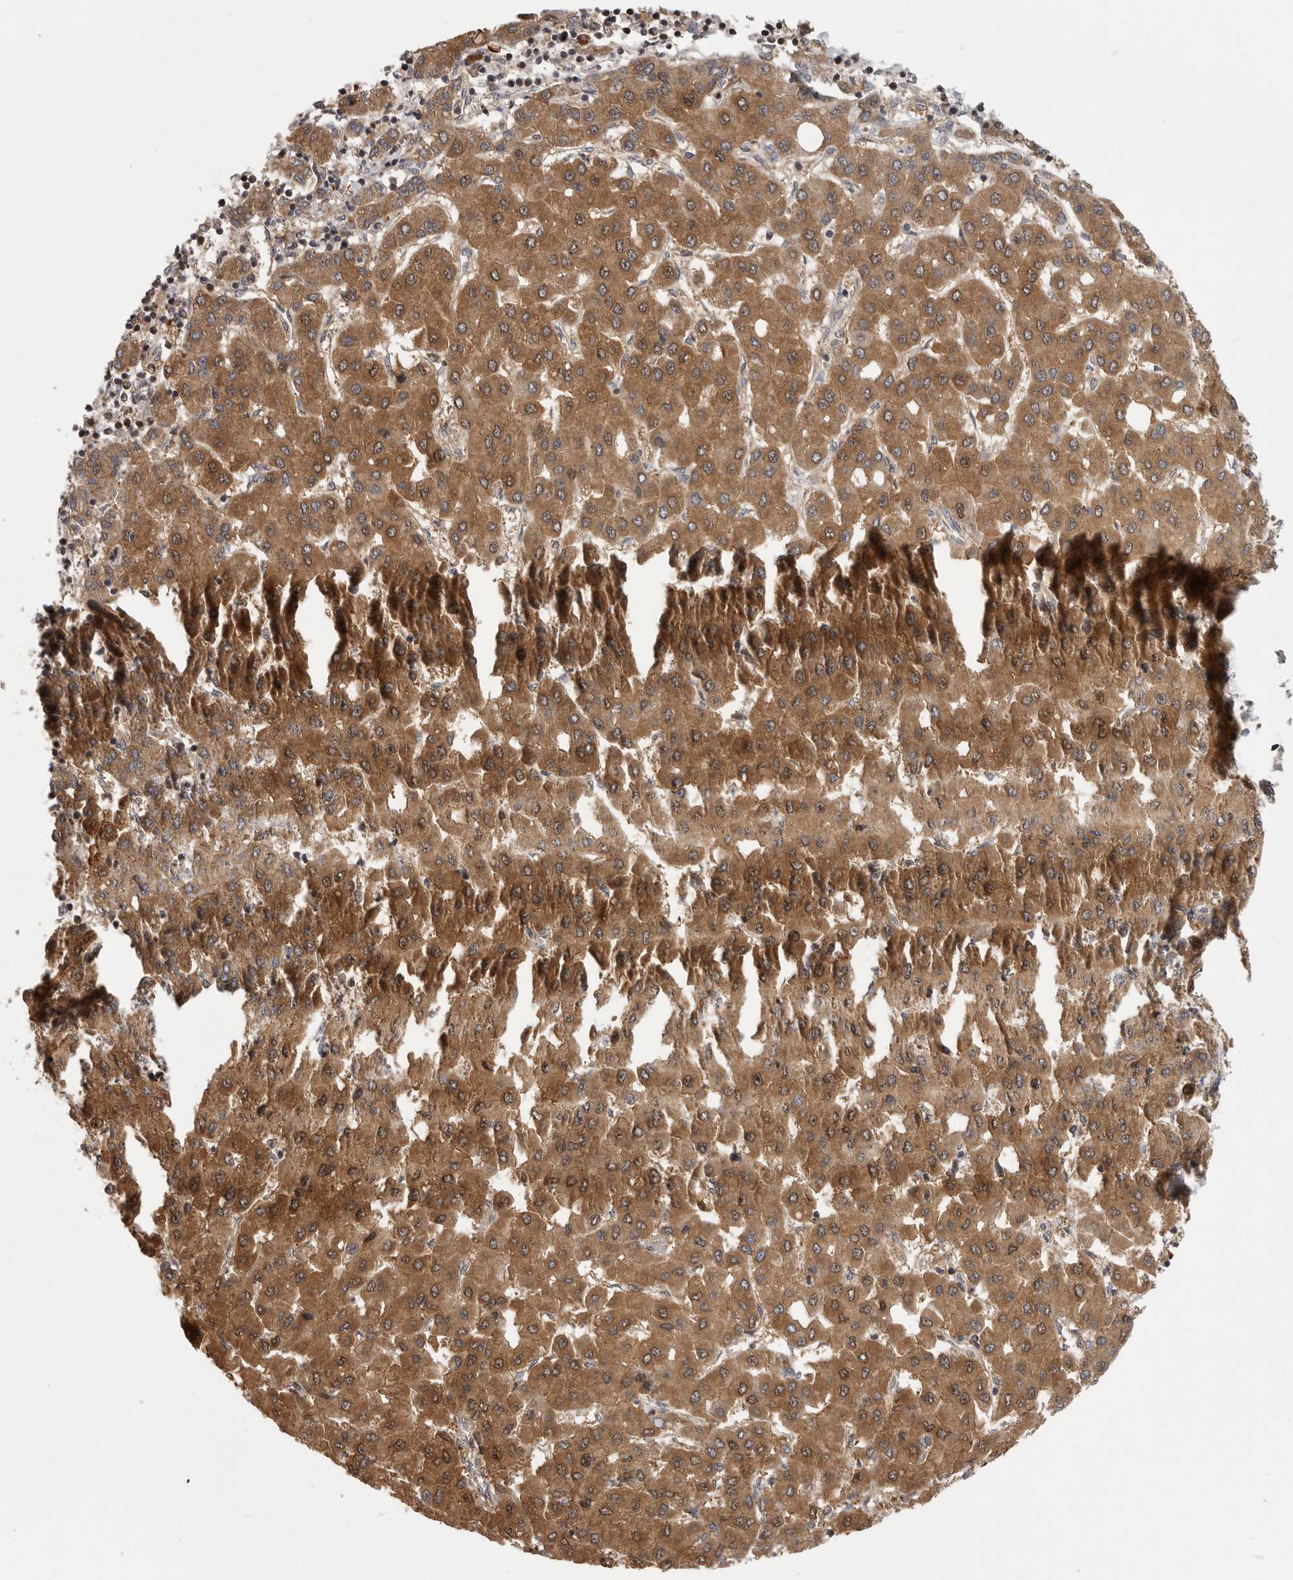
{"staining": {"intensity": "moderate", "quantity": ">75%", "location": "cytoplasmic/membranous,nuclear"}, "tissue": "liver cancer", "cell_type": "Tumor cells", "image_type": "cancer", "snomed": [{"axis": "morphology", "description": "Carcinoma, Hepatocellular, NOS"}, {"axis": "topography", "description": "Liver"}], "caption": "An image of human liver cancer (hepatocellular carcinoma) stained for a protein demonstrates moderate cytoplasmic/membranous and nuclear brown staining in tumor cells. The protein is stained brown, and the nuclei are stained in blue (DAB (3,3'-diaminobenzidine) IHC with brightfield microscopy, high magnification).", "gene": "OXR1", "patient": {"sex": "male", "age": 65}}